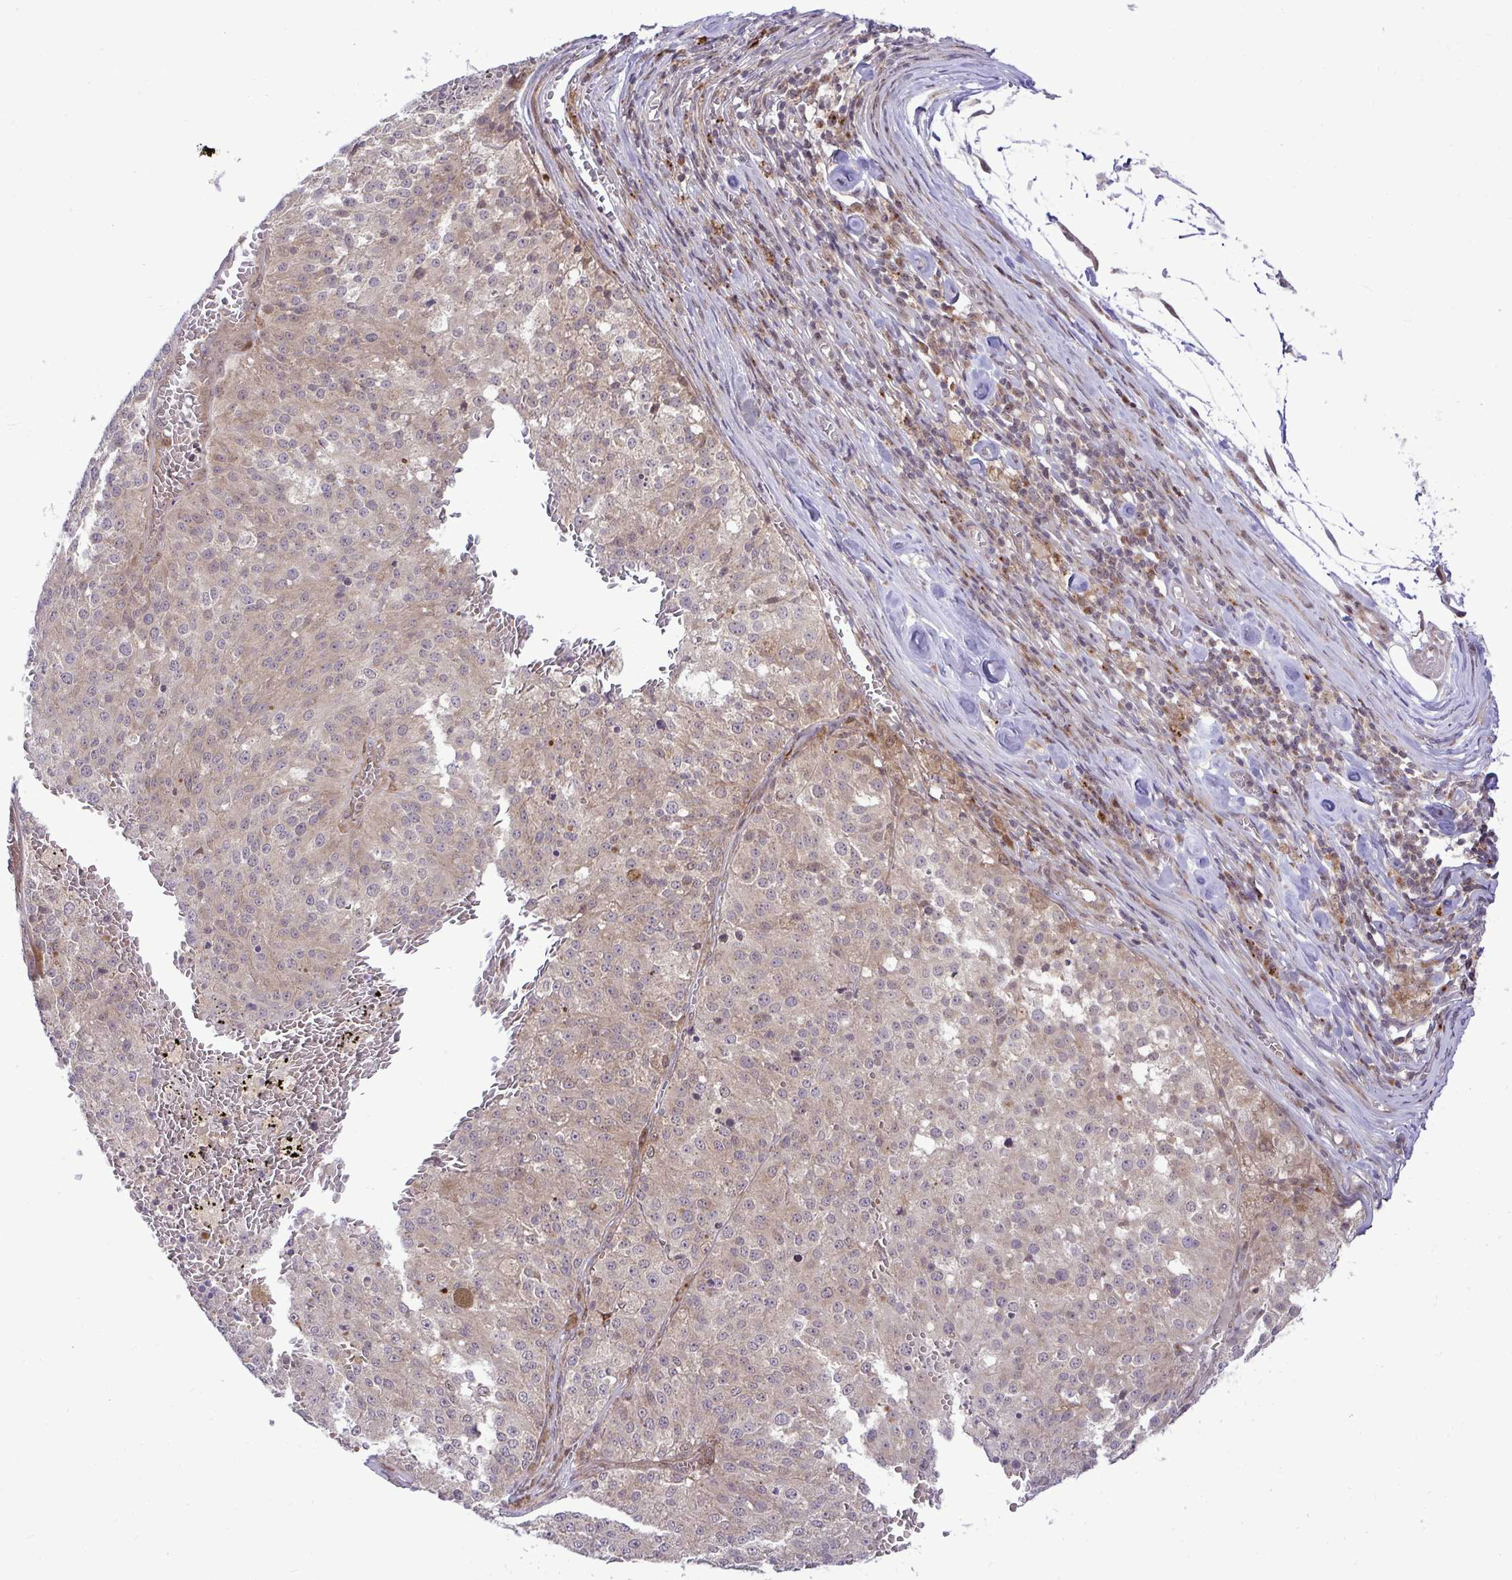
{"staining": {"intensity": "weak", "quantity": "<25%", "location": "cytoplasmic/membranous"}, "tissue": "melanoma", "cell_type": "Tumor cells", "image_type": "cancer", "snomed": [{"axis": "morphology", "description": "Malignant melanoma, Metastatic site"}, {"axis": "topography", "description": "Lymph node"}], "caption": "IHC micrograph of neoplastic tissue: malignant melanoma (metastatic site) stained with DAB (3,3'-diaminobenzidine) demonstrates no significant protein staining in tumor cells.", "gene": "TRIM44", "patient": {"sex": "female", "age": 64}}